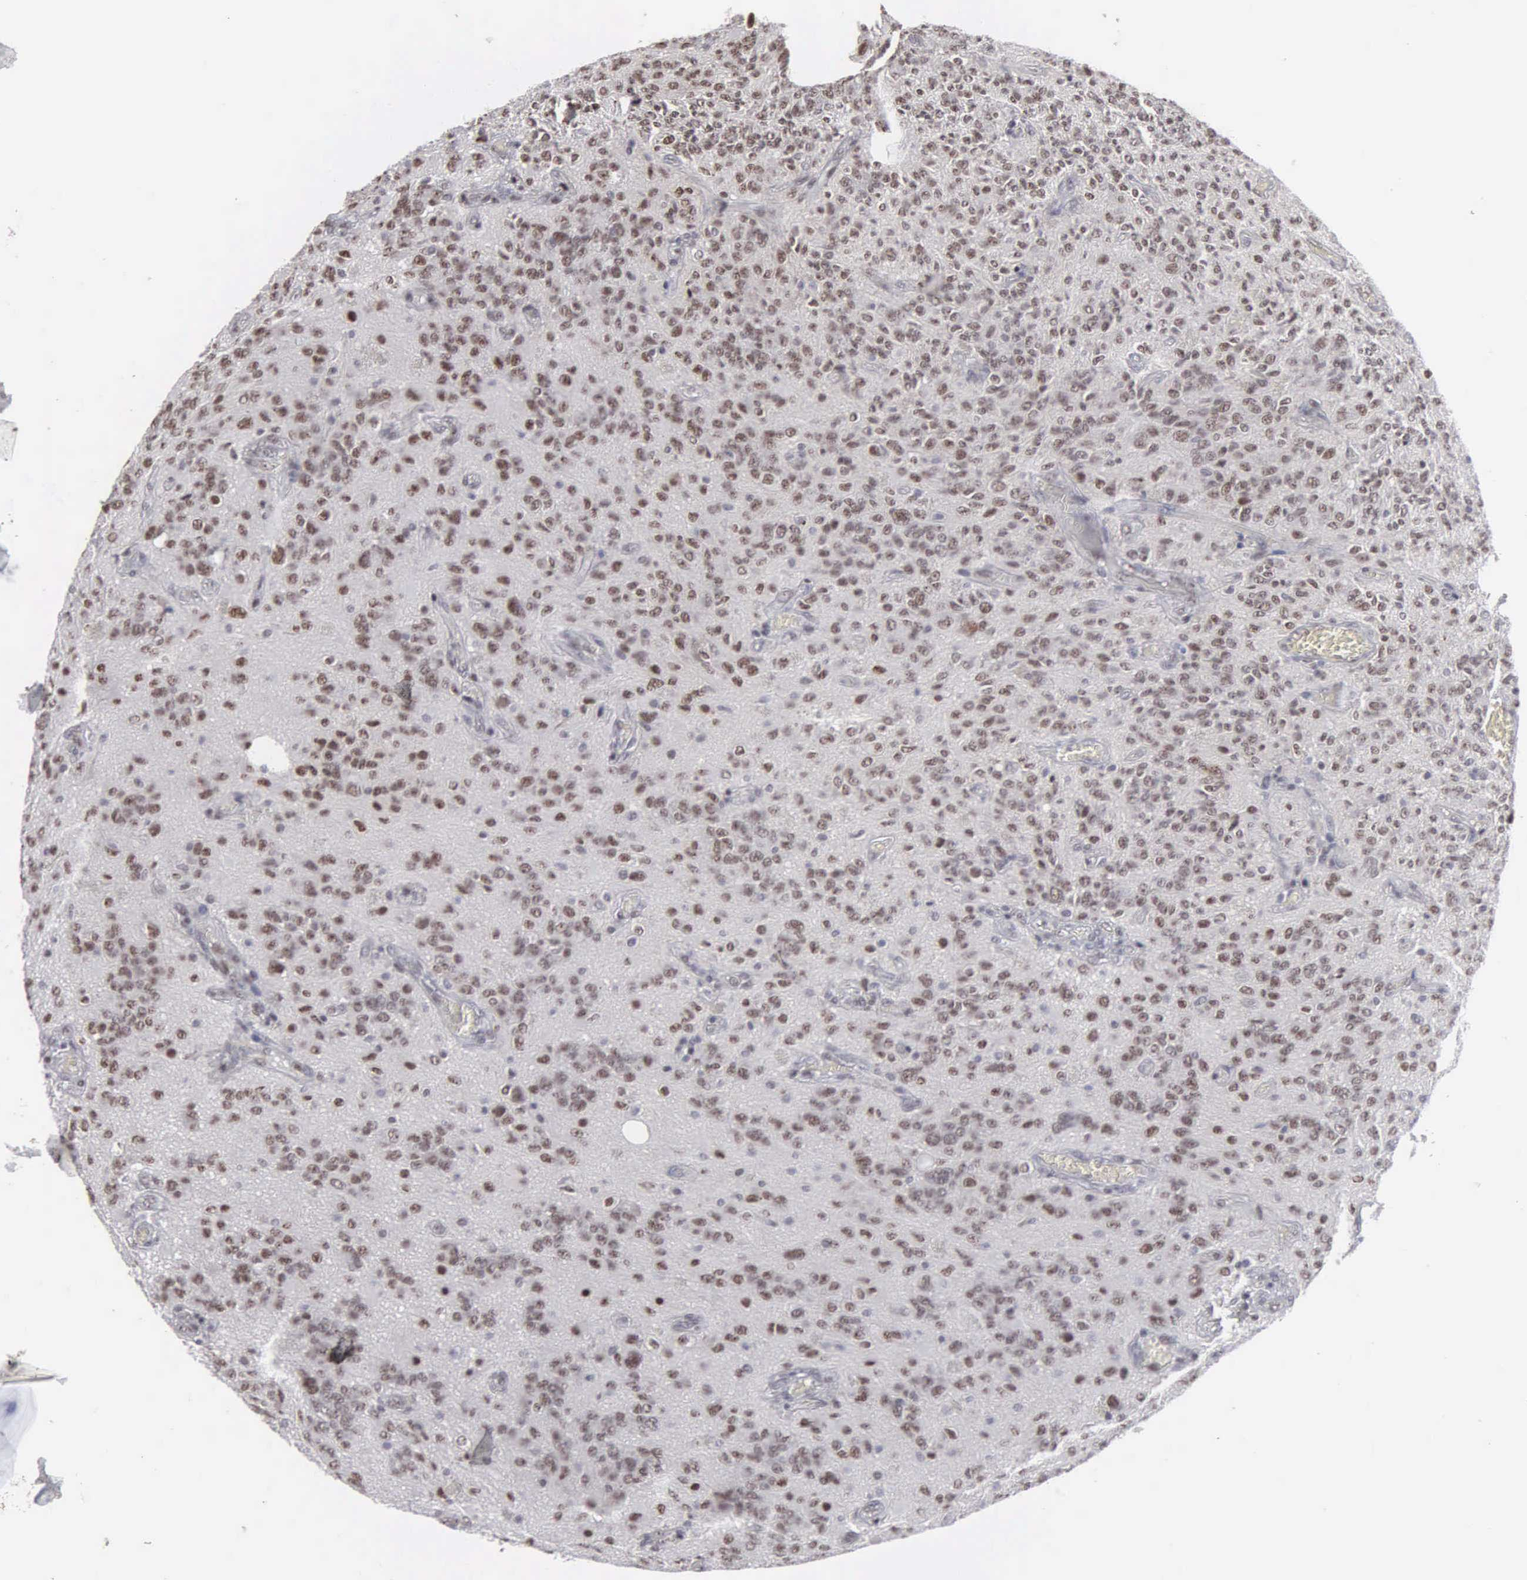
{"staining": {"intensity": "moderate", "quantity": "25%-75%", "location": "nuclear"}, "tissue": "glioma", "cell_type": "Tumor cells", "image_type": "cancer", "snomed": [{"axis": "morphology", "description": "Glioma, malignant, Low grade"}, {"axis": "topography", "description": "Brain"}], "caption": "Glioma tissue reveals moderate nuclear staining in approximately 25%-75% of tumor cells (DAB (3,3'-diaminobenzidine) IHC, brown staining for protein, blue staining for nuclei).", "gene": "KIAA0586", "patient": {"sex": "female", "age": 15}}